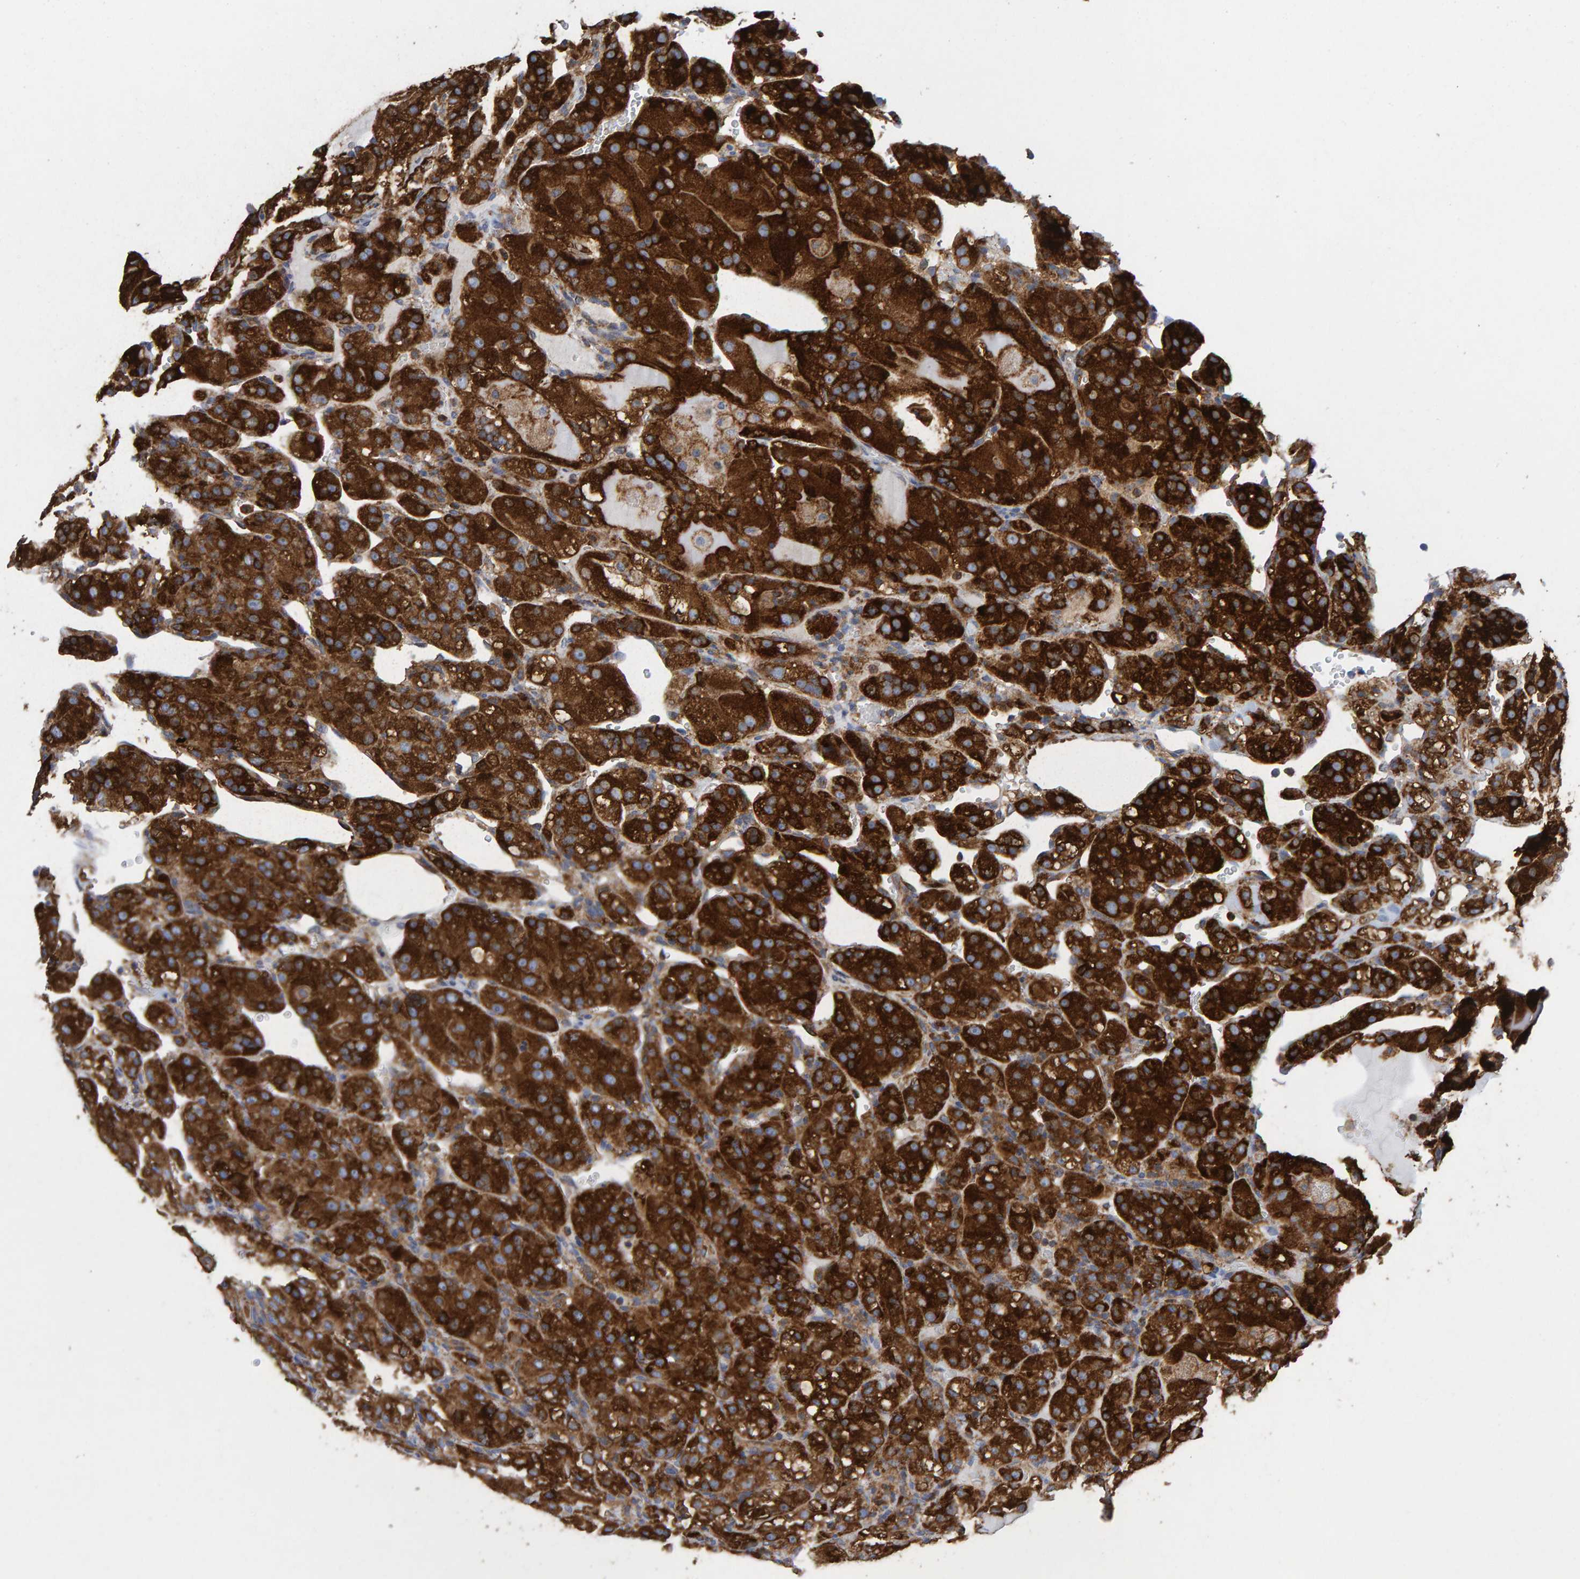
{"staining": {"intensity": "strong", "quantity": ">75%", "location": "cytoplasmic/membranous"}, "tissue": "renal cancer", "cell_type": "Tumor cells", "image_type": "cancer", "snomed": [{"axis": "morphology", "description": "Normal tissue, NOS"}, {"axis": "morphology", "description": "Adenocarcinoma, NOS"}, {"axis": "topography", "description": "Kidney"}], "caption": "Adenocarcinoma (renal) tissue displays strong cytoplasmic/membranous staining in approximately >75% of tumor cells", "gene": "MVP", "patient": {"sex": "male", "age": 61}}